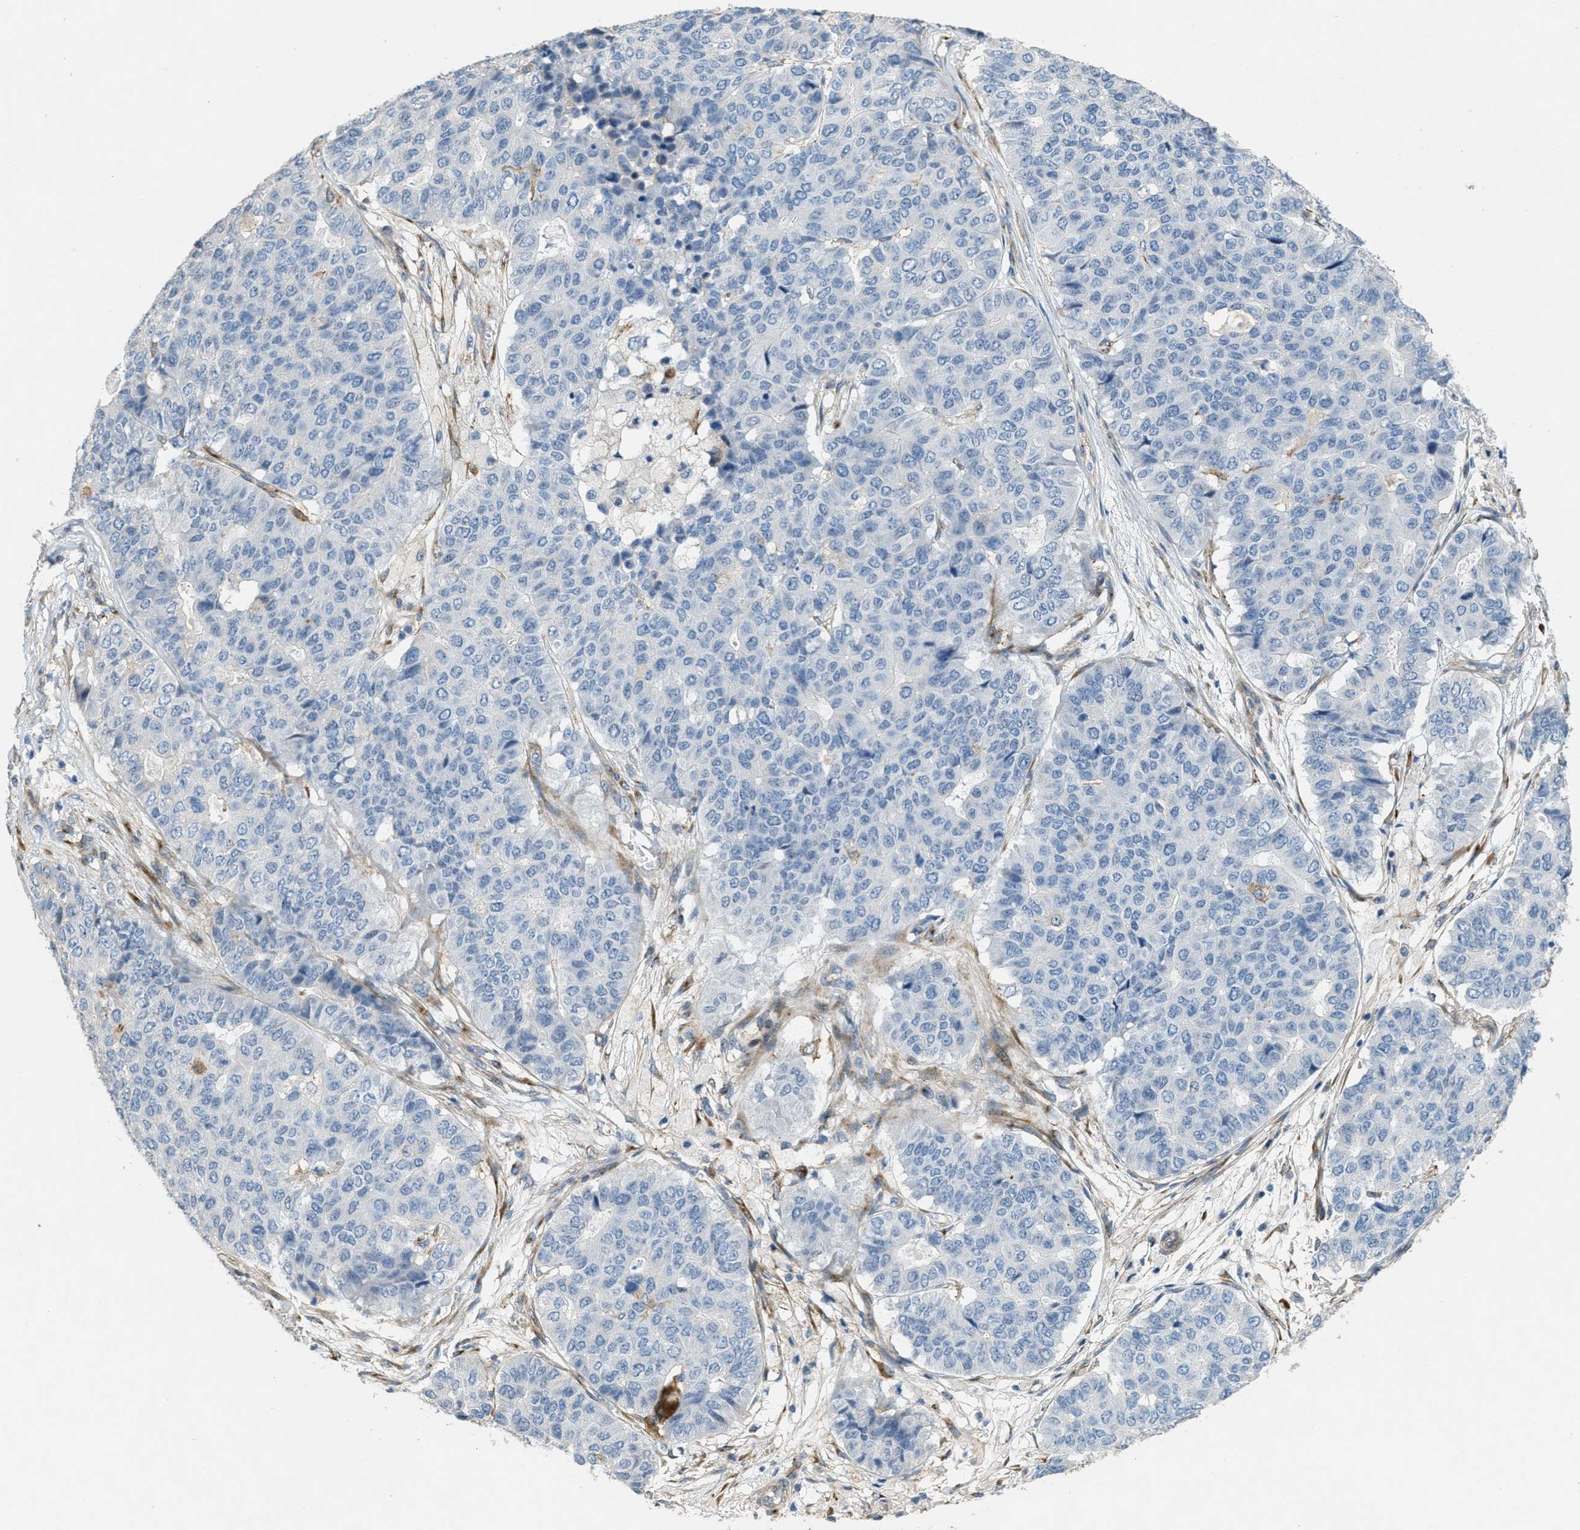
{"staining": {"intensity": "negative", "quantity": "none", "location": "none"}, "tissue": "pancreatic cancer", "cell_type": "Tumor cells", "image_type": "cancer", "snomed": [{"axis": "morphology", "description": "Adenocarcinoma, NOS"}, {"axis": "topography", "description": "Pancreas"}], "caption": "A histopathology image of pancreatic adenocarcinoma stained for a protein demonstrates no brown staining in tumor cells. (DAB (3,3'-diaminobenzidine) IHC visualized using brightfield microscopy, high magnification).", "gene": "ADCY5", "patient": {"sex": "male", "age": 50}}